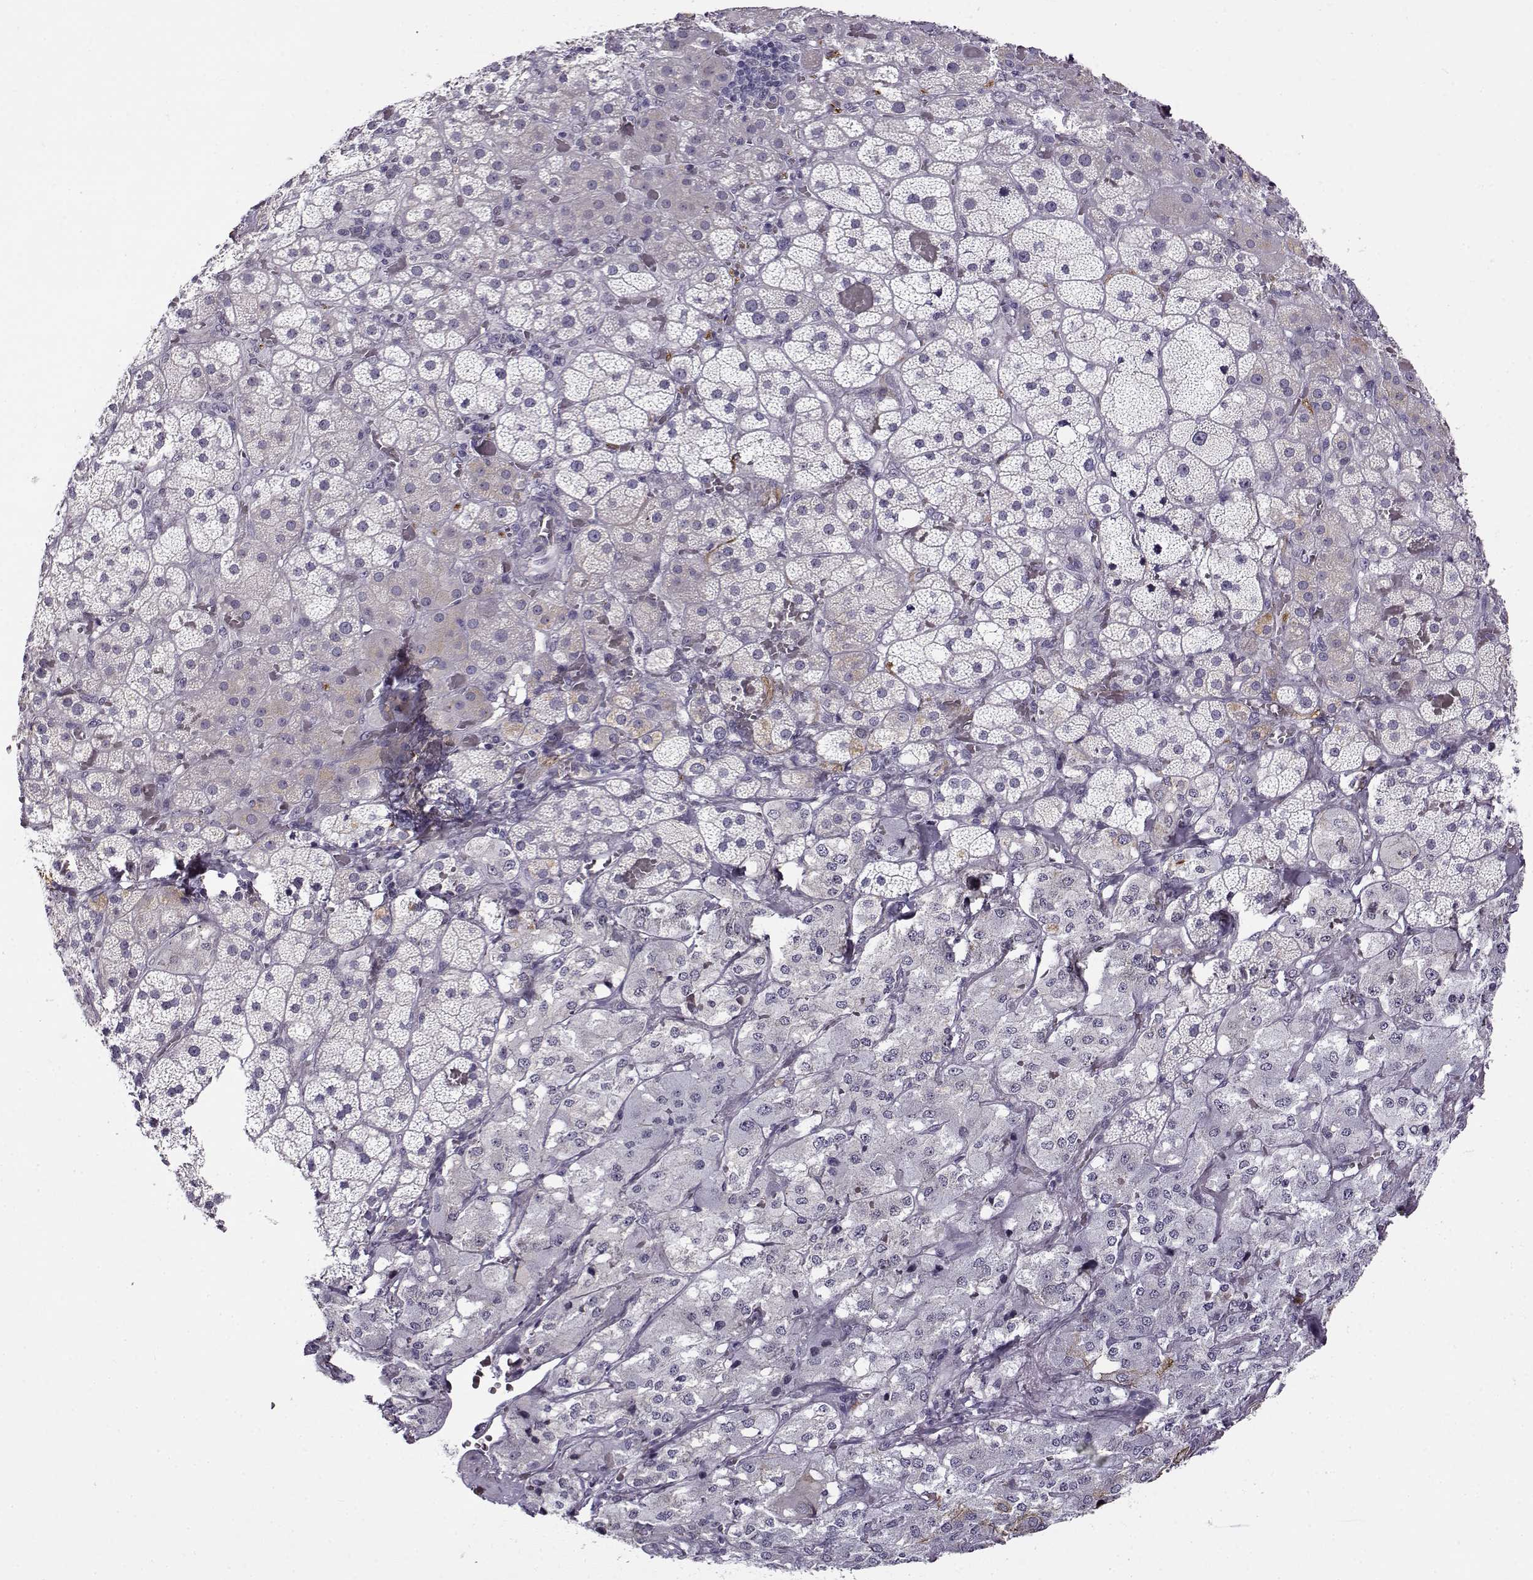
{"staining": {"intensity": "negative", "quantity": "none", "location": "none"}, "tissue": "adrenal gland", "cell_type": "Glandular cells", "image_type": "normal", "snomed": [{"axis": "morphology", "description": "Normal tissue, NOS"}, {"axis": "topography", "description": "Adrenal gland"}], "caption": "This is an immunohistochemistry histopathology image of unremarkable adrenal gland. There is no positivity in glandular cells.", "gene": "BACH1", "patient": {"sex": "male", "age": 57}}